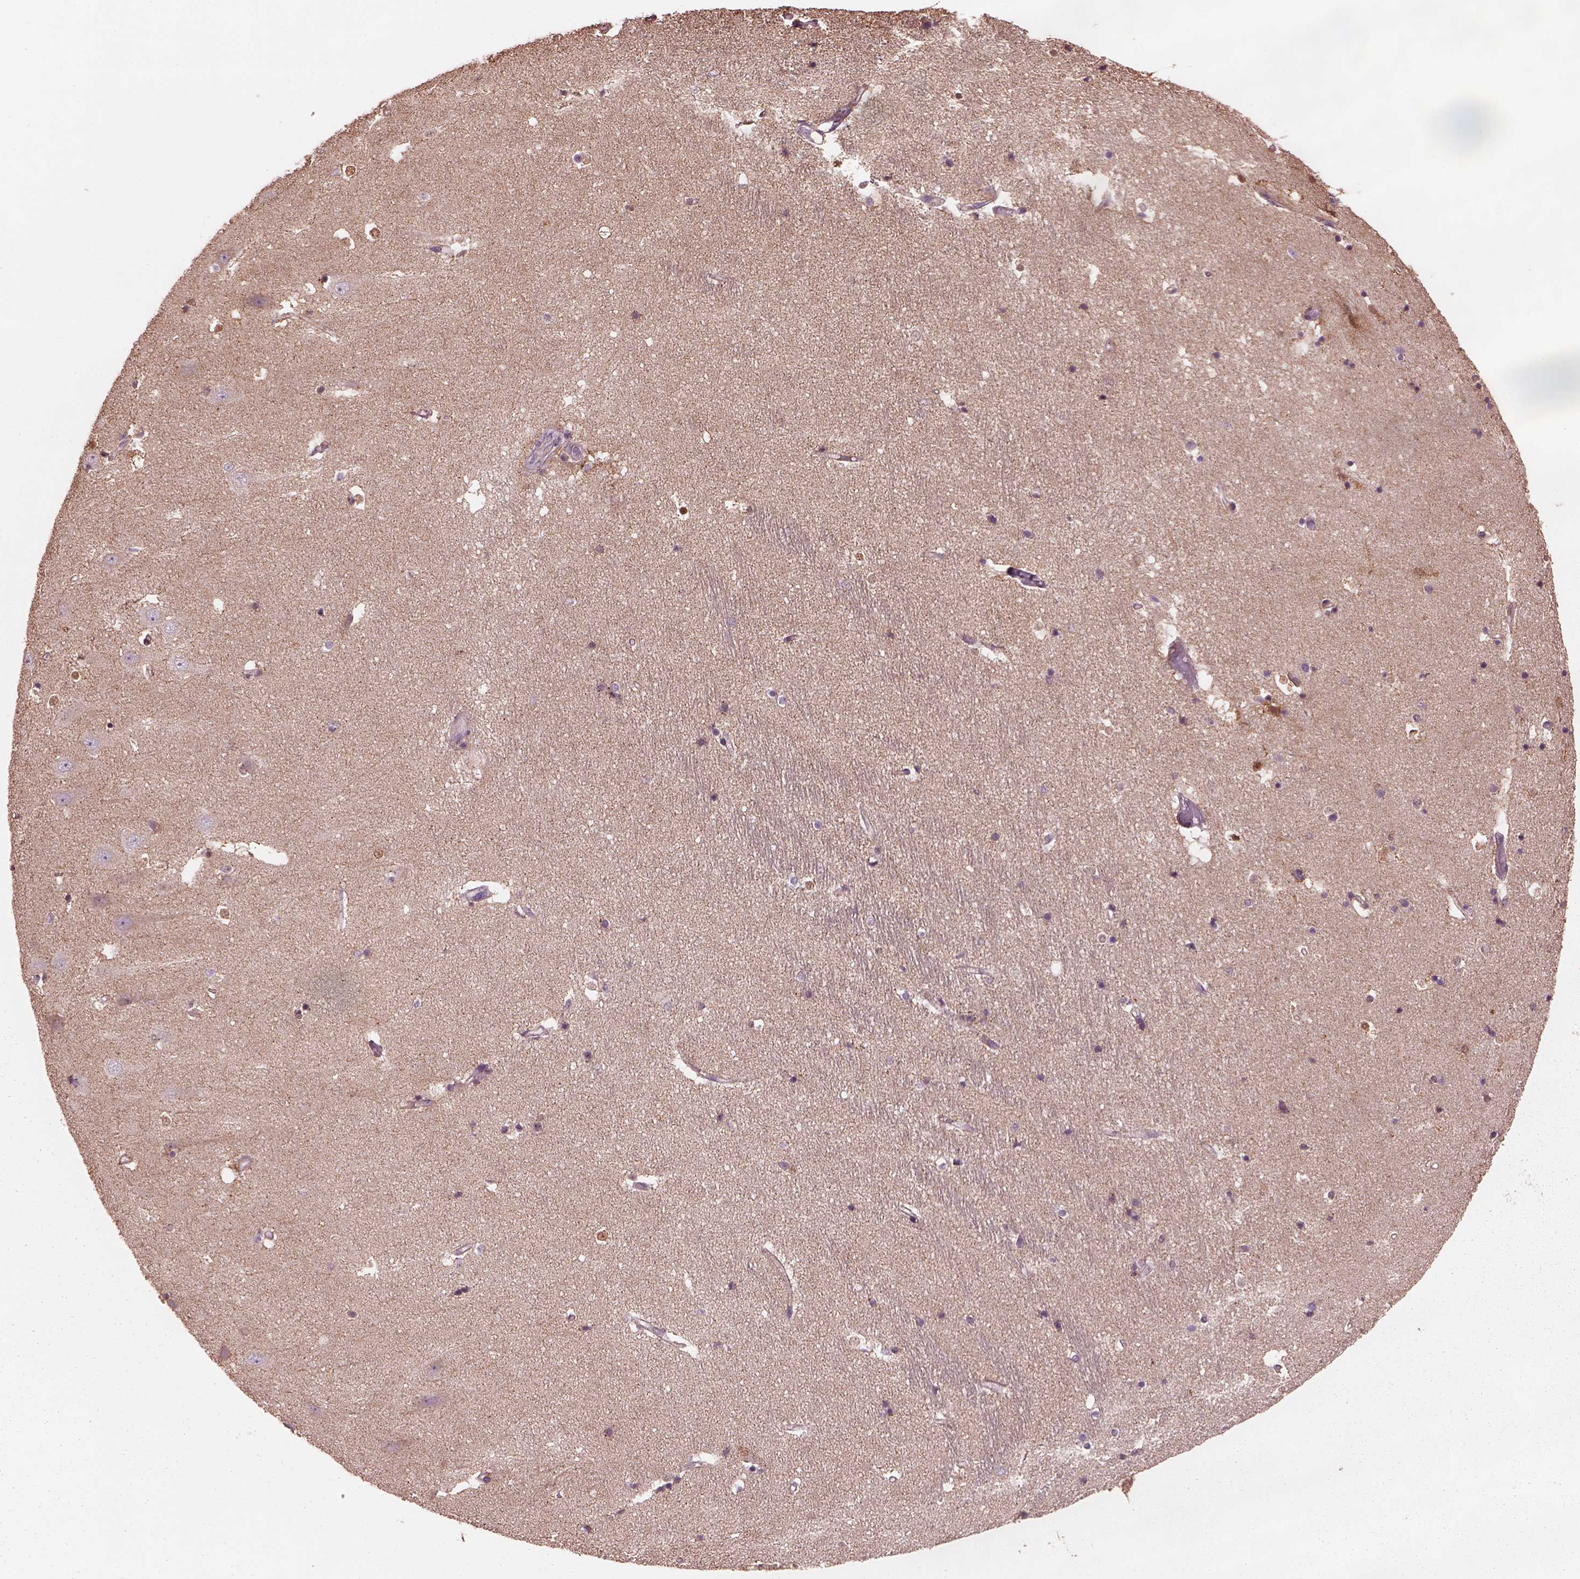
{"staining": {"intensity": "moderate", "quantity": "25%-75%", "location": "cytoplasmic/membranous"}, "tissue": "hippocampus", "cell_type": "Glial cells", "image_type": "normal", "snomed": [{"axis": "morphology", "description": "Normal tissue, NOS"}, {"axis": "topography", "description": "Hippocampus"}], "caption": "This histopathology image displays immunohistochemistry staining of unremarkable hippocampus, with medium moderate cytoplasmic/membranous positivity in about 25%-75% of glial cells.", "gene": "SRI", "patient": {"sex": "male", "age": 44}}